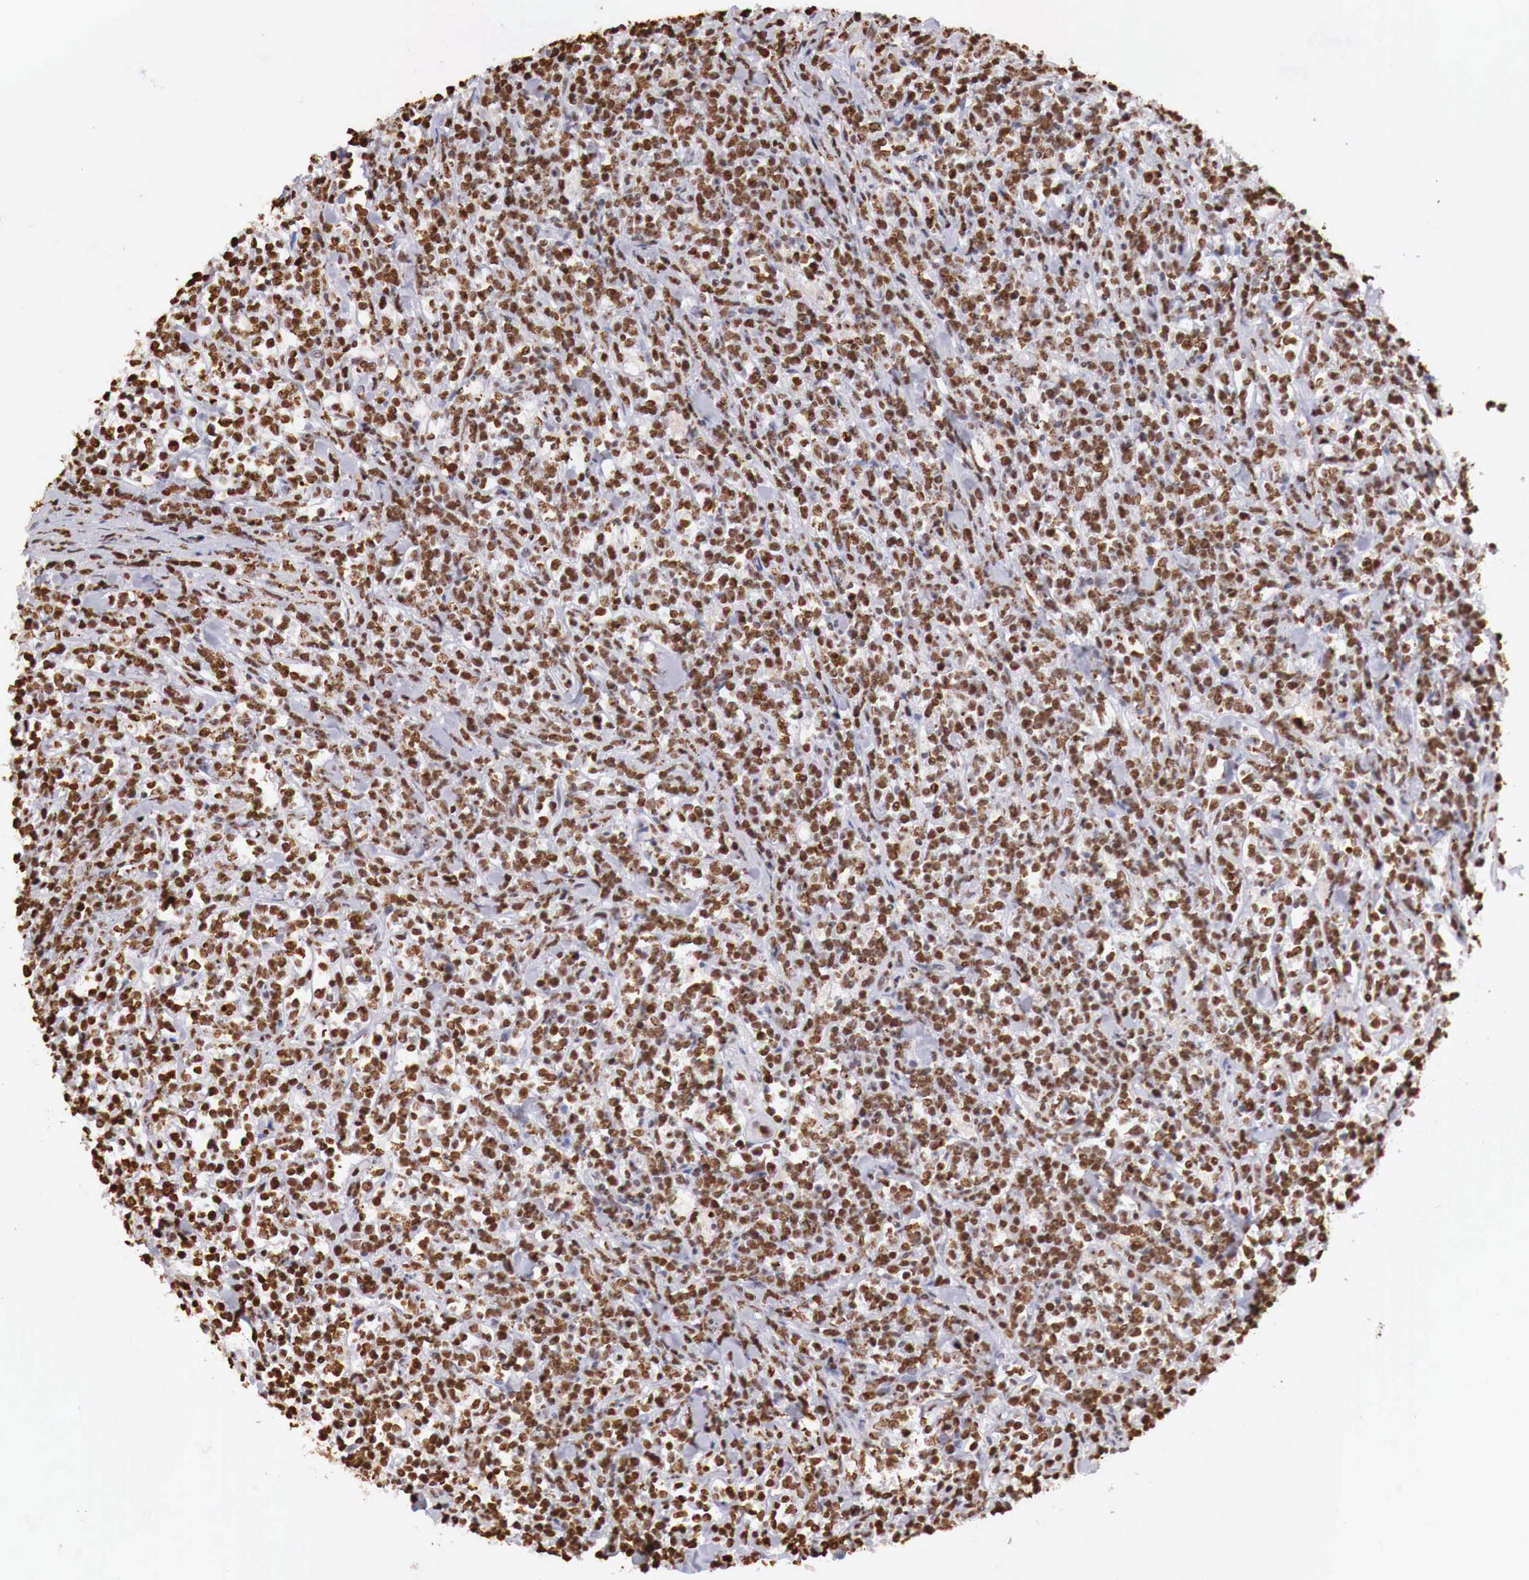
{"staining": {"intensity": "strong", "quantity": ">75%", "location": "nuclear"}, "tissue": "lymphoma", "cell_type": "Tumor cells", "image_type": "cancer", "snomed": [{"axis": "morphology", "description": "Malignant lymphoma, non-Hodgkin's type, High grade"}, {"axis": "topography", "description": "Small intestine"}, {"axis": "topography", "description": "Colon"}], "caption": "This image demonstrates high-grade malignant lymphoma, non-Hodgkin's type stained with IHC to label a protein in brown. The nuclear of tumor cells show strong positivity for the protein. Nuclei are counter-stained blue.", "gene": "DKC1", "patient": {"sex": "male", "age": 8}}